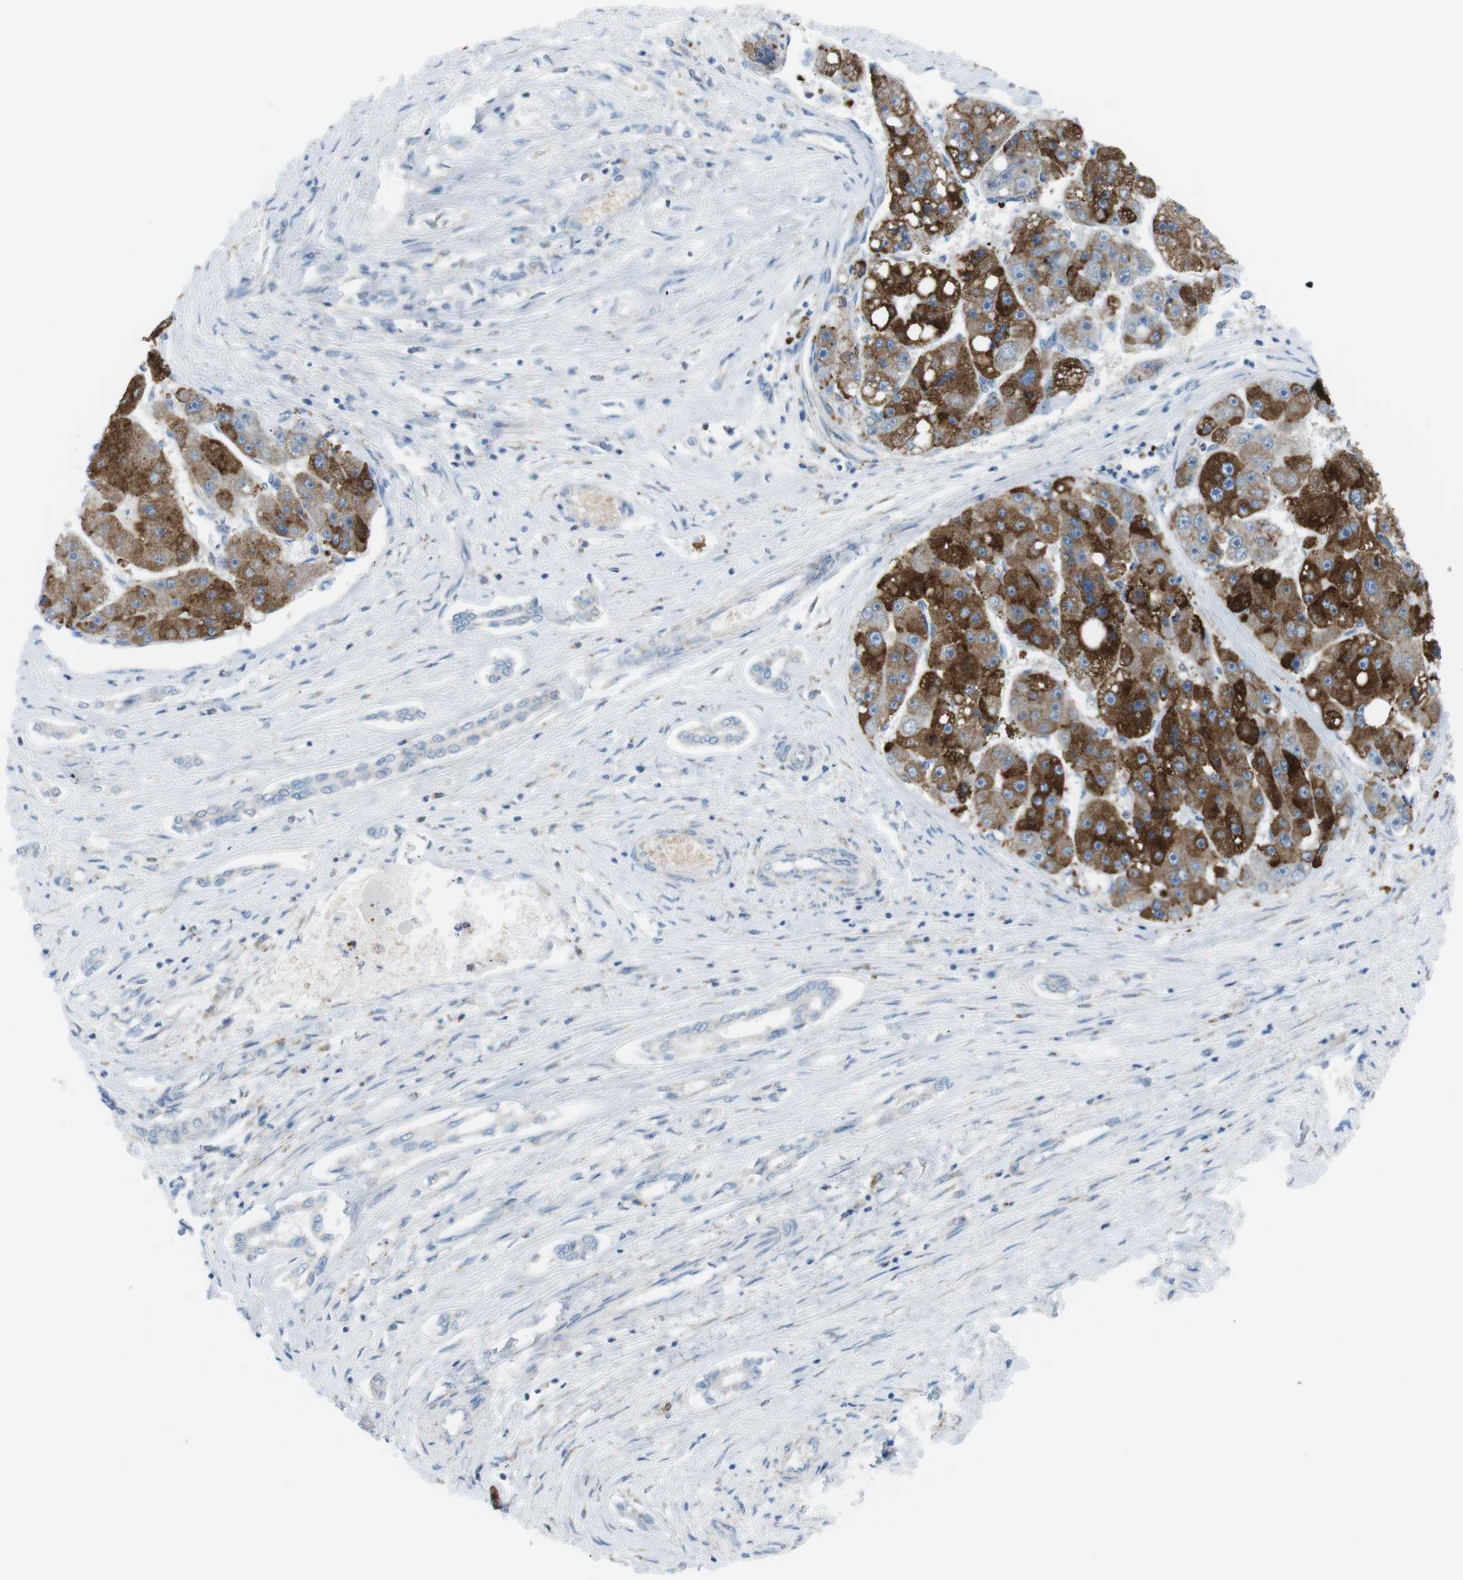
{"staining": {"intensity": "strong", "quantity": "25%-75%", "location": "cytoplasmic/membranous"}, "tissue": "liver cancer", "cell_type": "Tumor cells", "image_type": "cancer", "snomed": [{"axis": "morphology", "description": "Carcinoma, Hepatocellular, NOS"}, {"axis": "topography", "description": "Liver"}], "caption": "Protein expression analysis of human liver cancer reveals strong cytoplasmic/membranous staining in about 25%-75% of tumor cells. The staining was performed using DAB to visualize the protein expression in brown, while the nuclei were stained in blue with hematoxylin (Magnification: 20x).", "gene": "VAMP1", "patient": {"sex": "female", "age": 61}}